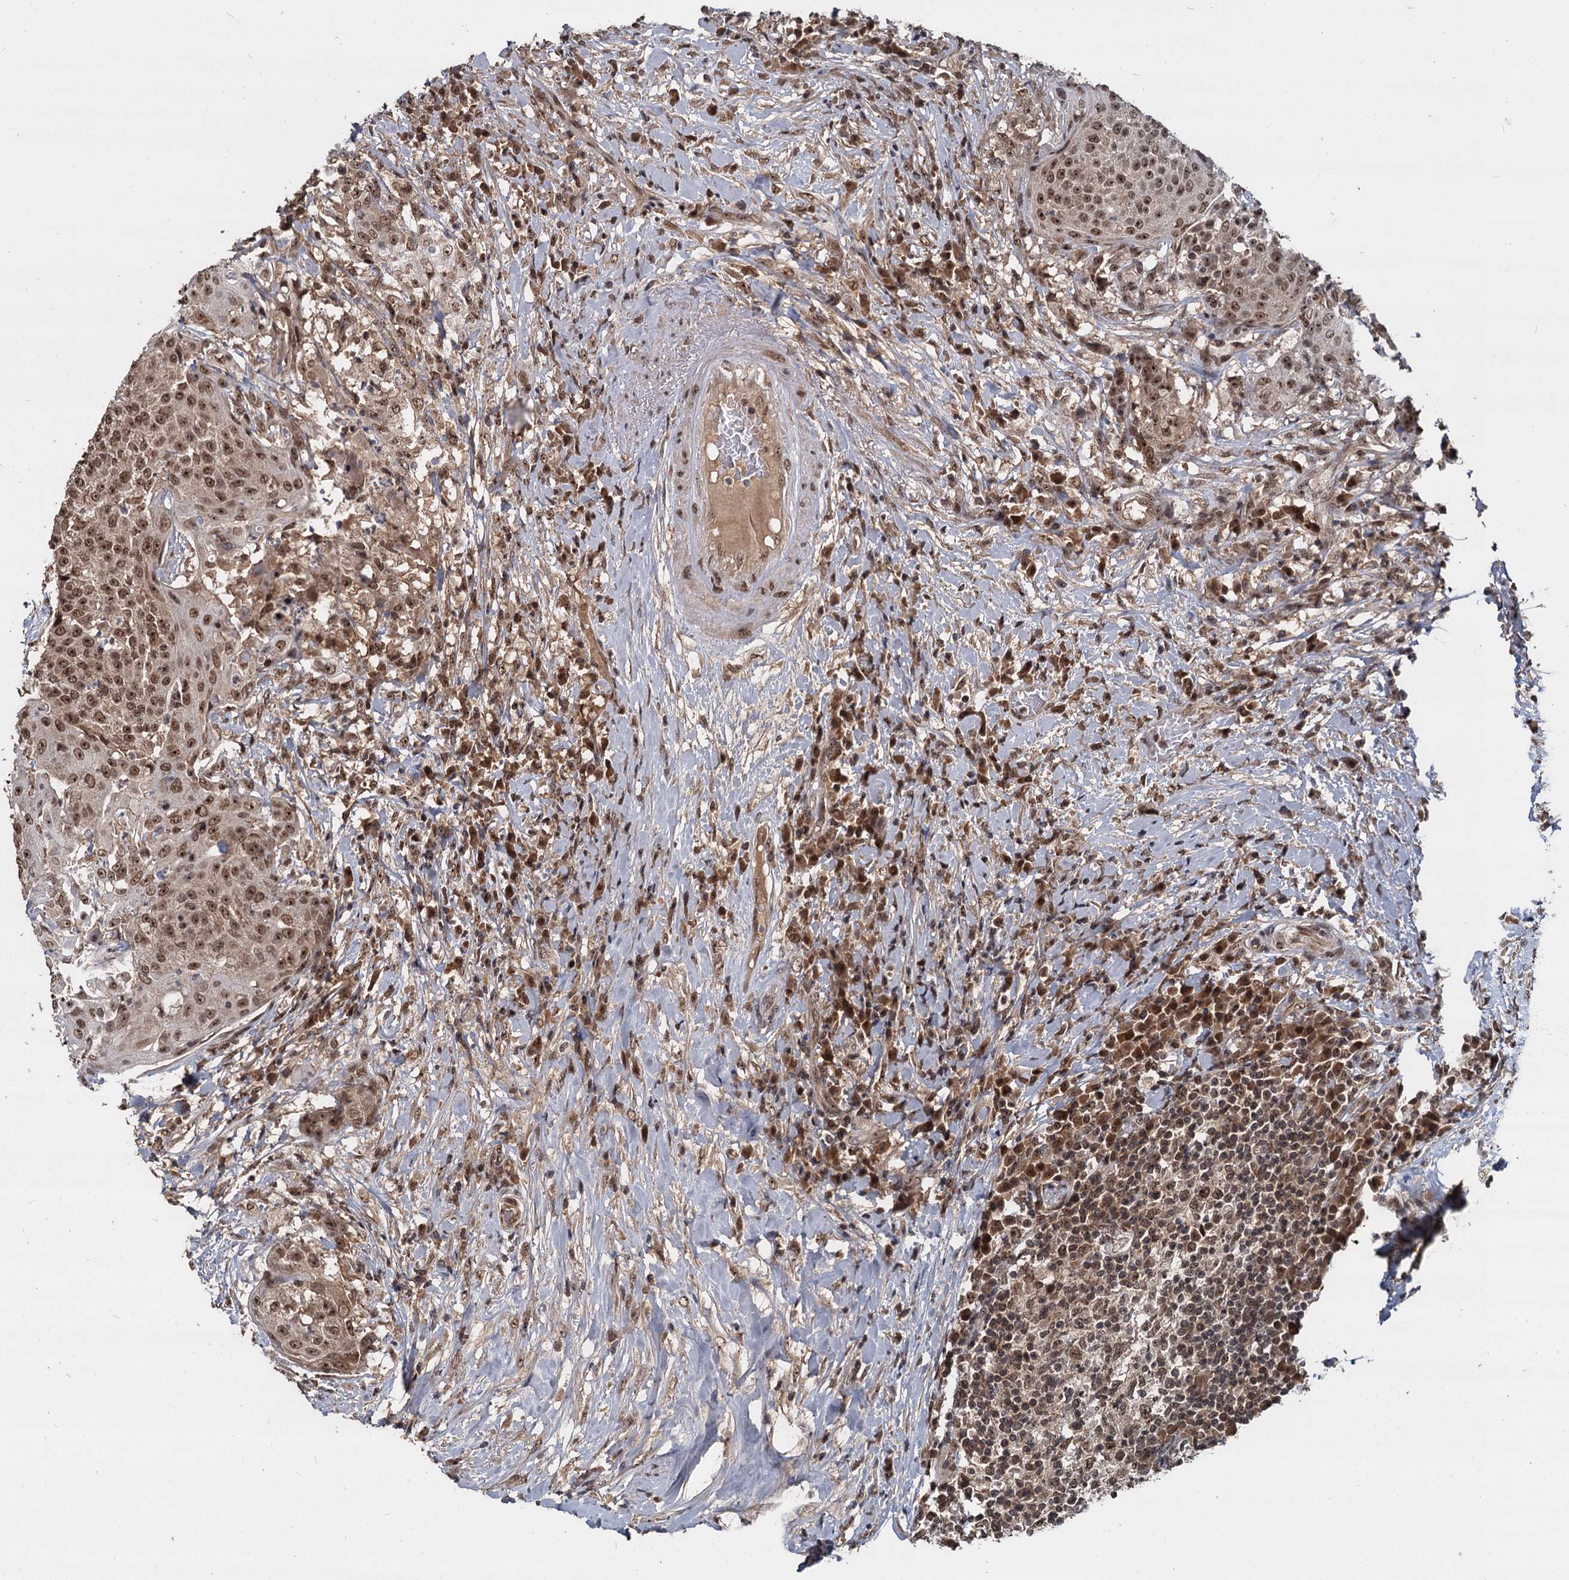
{"staining": {"intensity": "moderate", "quantity": ">75%", "location": "cytoplasmic/membranous,nuclear"}, "tissue": "urothelial cancer", "cell_type": "Tumor cells", "image_type": "cancer", "snomed": [{"axis": "morphology", "description": "Urothelial carcinoma, High grade"}, {"axis": "topography", "description": "Urinary bladder"}], "caption": "Immunohistochemical staining of urothelial cancer shows moderate cytoplasmic/membranous and nuclear protein expression in about >75% of tumor cells.", "gene": "FAM216B", "patient": {"sex": "female", "age": 63}}